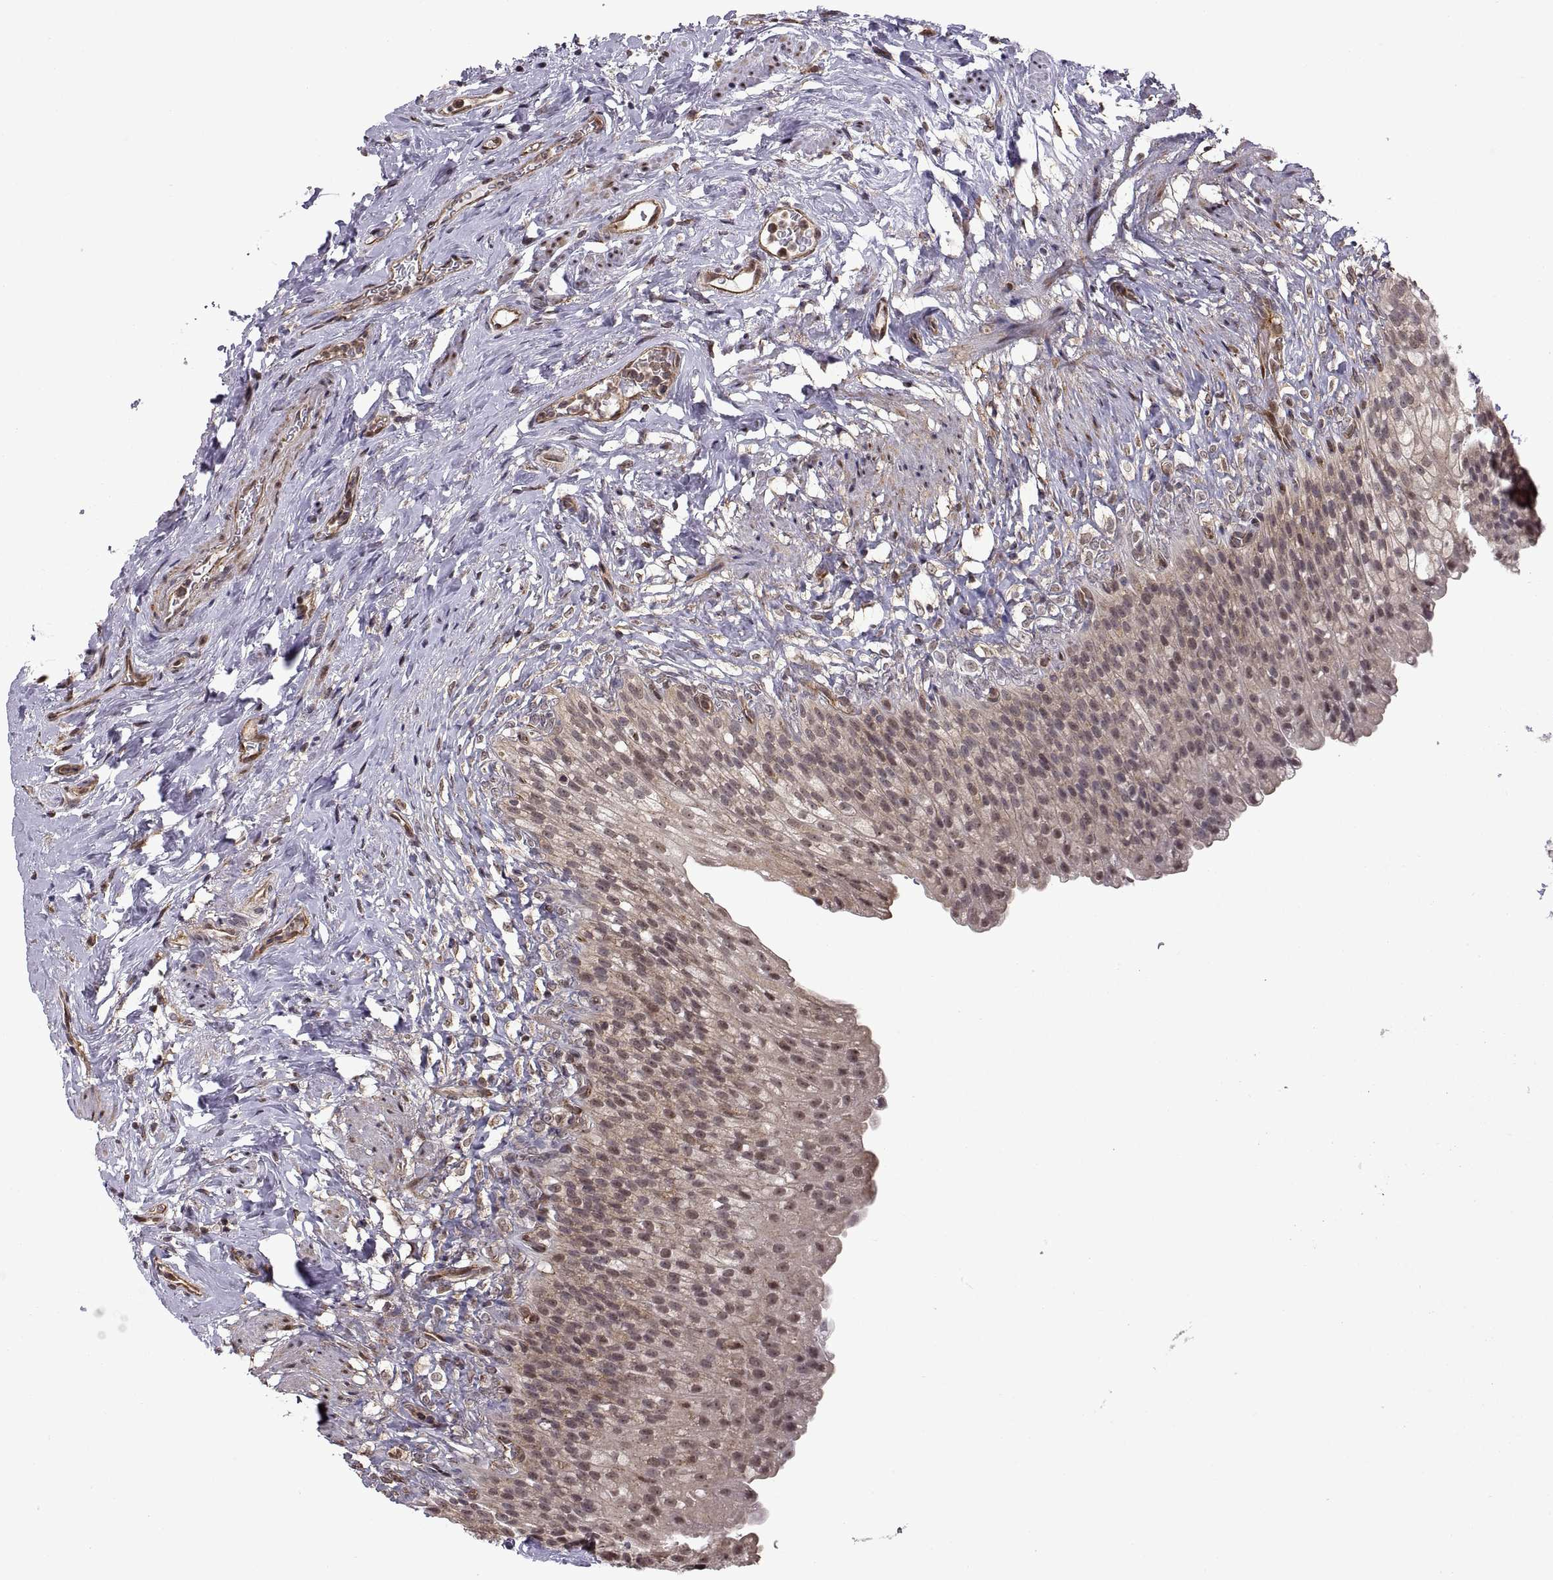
{"staining": {"intensity": "weak", "quantity": ">75%", "location": "cytoplasmic/membranous"}, "tissue": "urinary bladder", "cell_type": "Urothelial cells", "image_type": "normal", "snomed": [{"axis": "morphology", "description": "Normal tissue, NOS"}, {"axis": "topography", "description": "Urinary bladder"}], "caption": "Immunohistochemistry (IHC) staining of normal urinary bladder, which demonstrates low levels of weak cytoplasmic/membranous expression in approximately >75% of urothelial cells indicating weak cytoplasmic/membranous protein staining. The staining was performed using DAB (brown) for protein detection and nuclei were counterstained in hematoxylin (blue).", "gene": "ARRB1", "patient": {"sex": "male", "age": 76}}